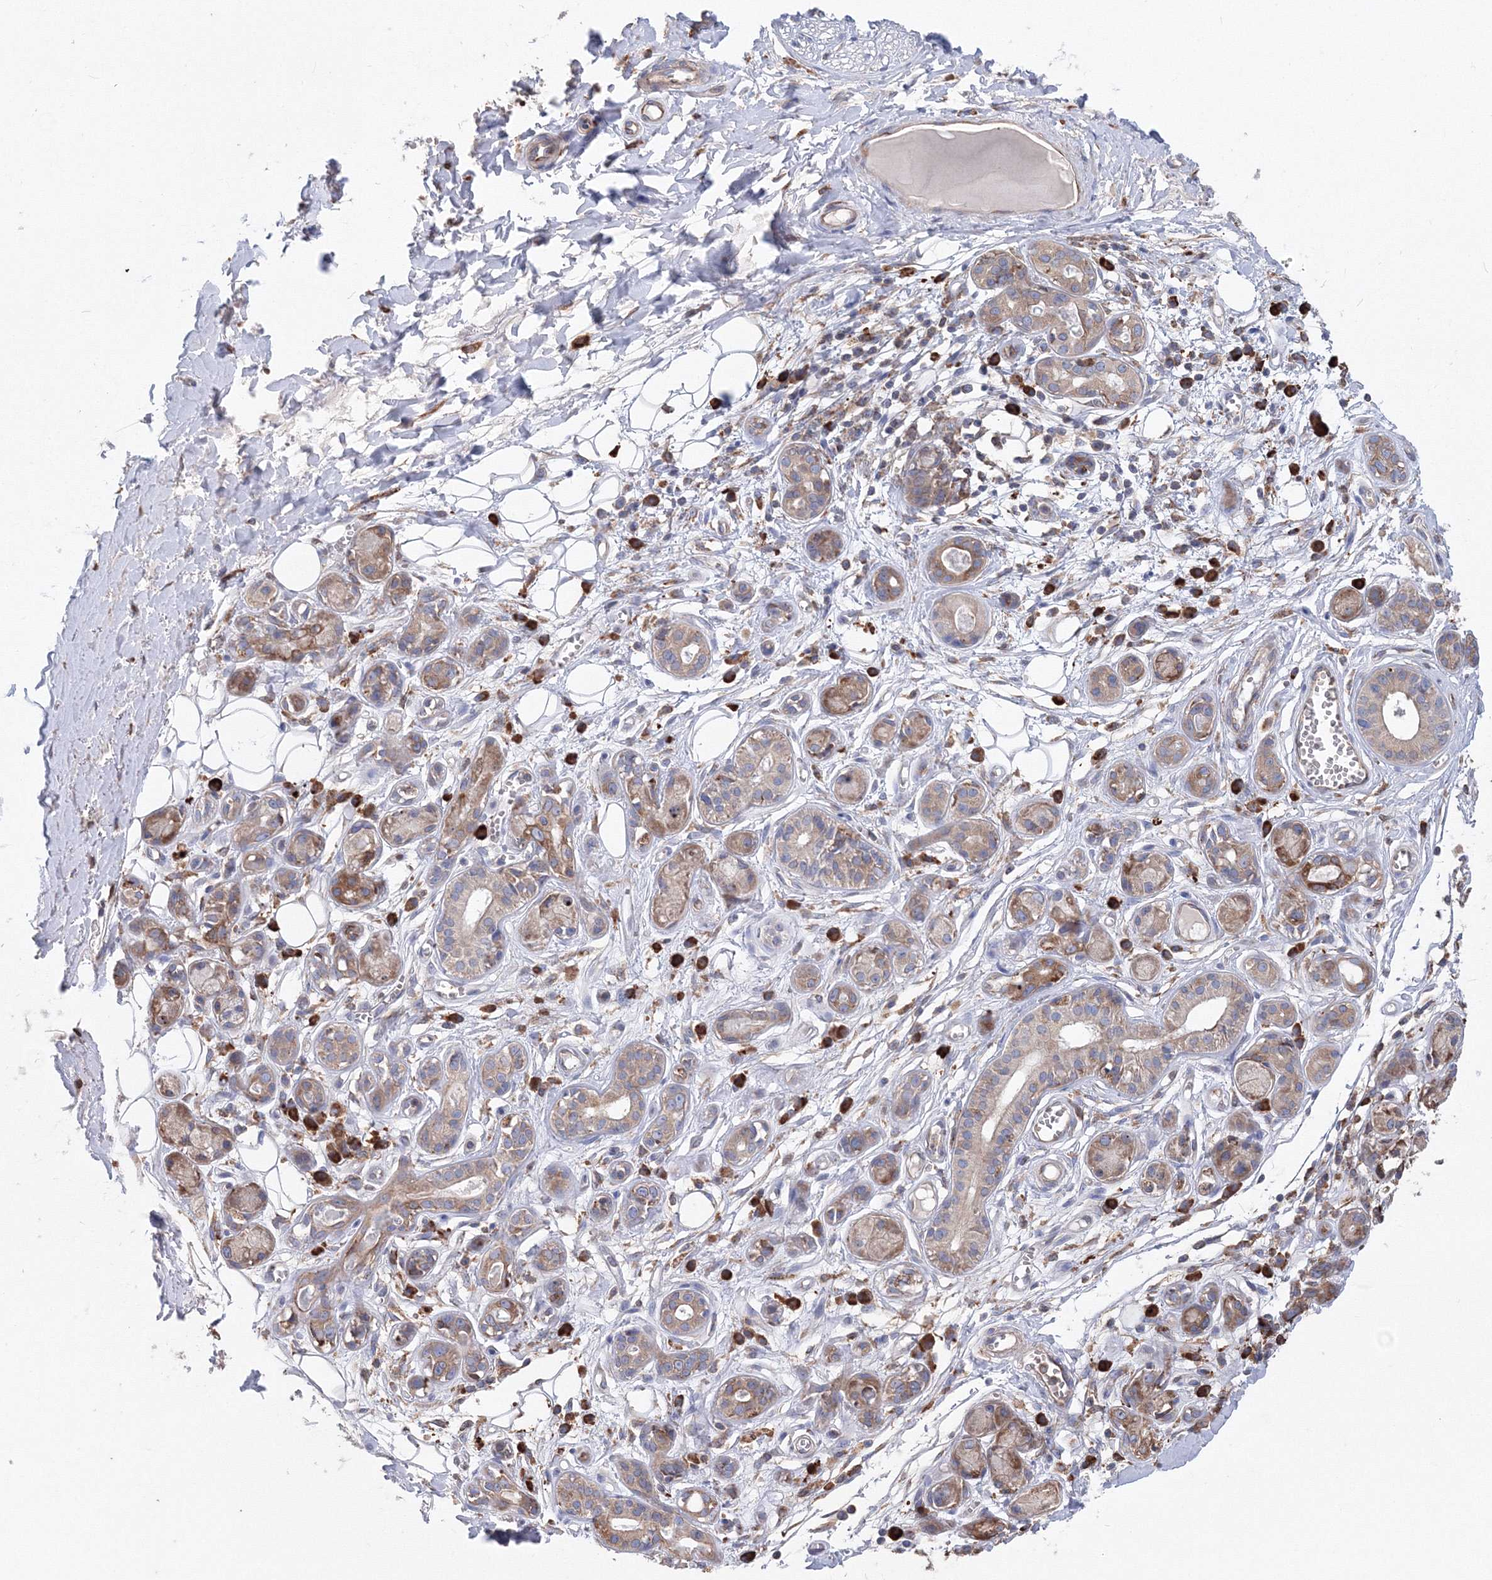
{"staining": {"intensity": "negative", "quantity": "none", "location": "none"}, "tissue": "adipose tissue", "cell_type": "Adipocytes", "image_type": "normal", "snomed": [{"axis": "morphology", "description": "Normal tissue, NOS"}, {"axis": "morphology", "description": "Inflammation, NOS"}, {"axis": "topography", "description": "Salivary gland"}, {"axis": "topography", "description": "Peripheral nerve tissue"}], "caption": "Immunohistochemistry (IHC) of benign adipose tissue shows no expression in adipocytes.", "gene": "VPS8", "patient": {"sex": "female", "age": 75}}